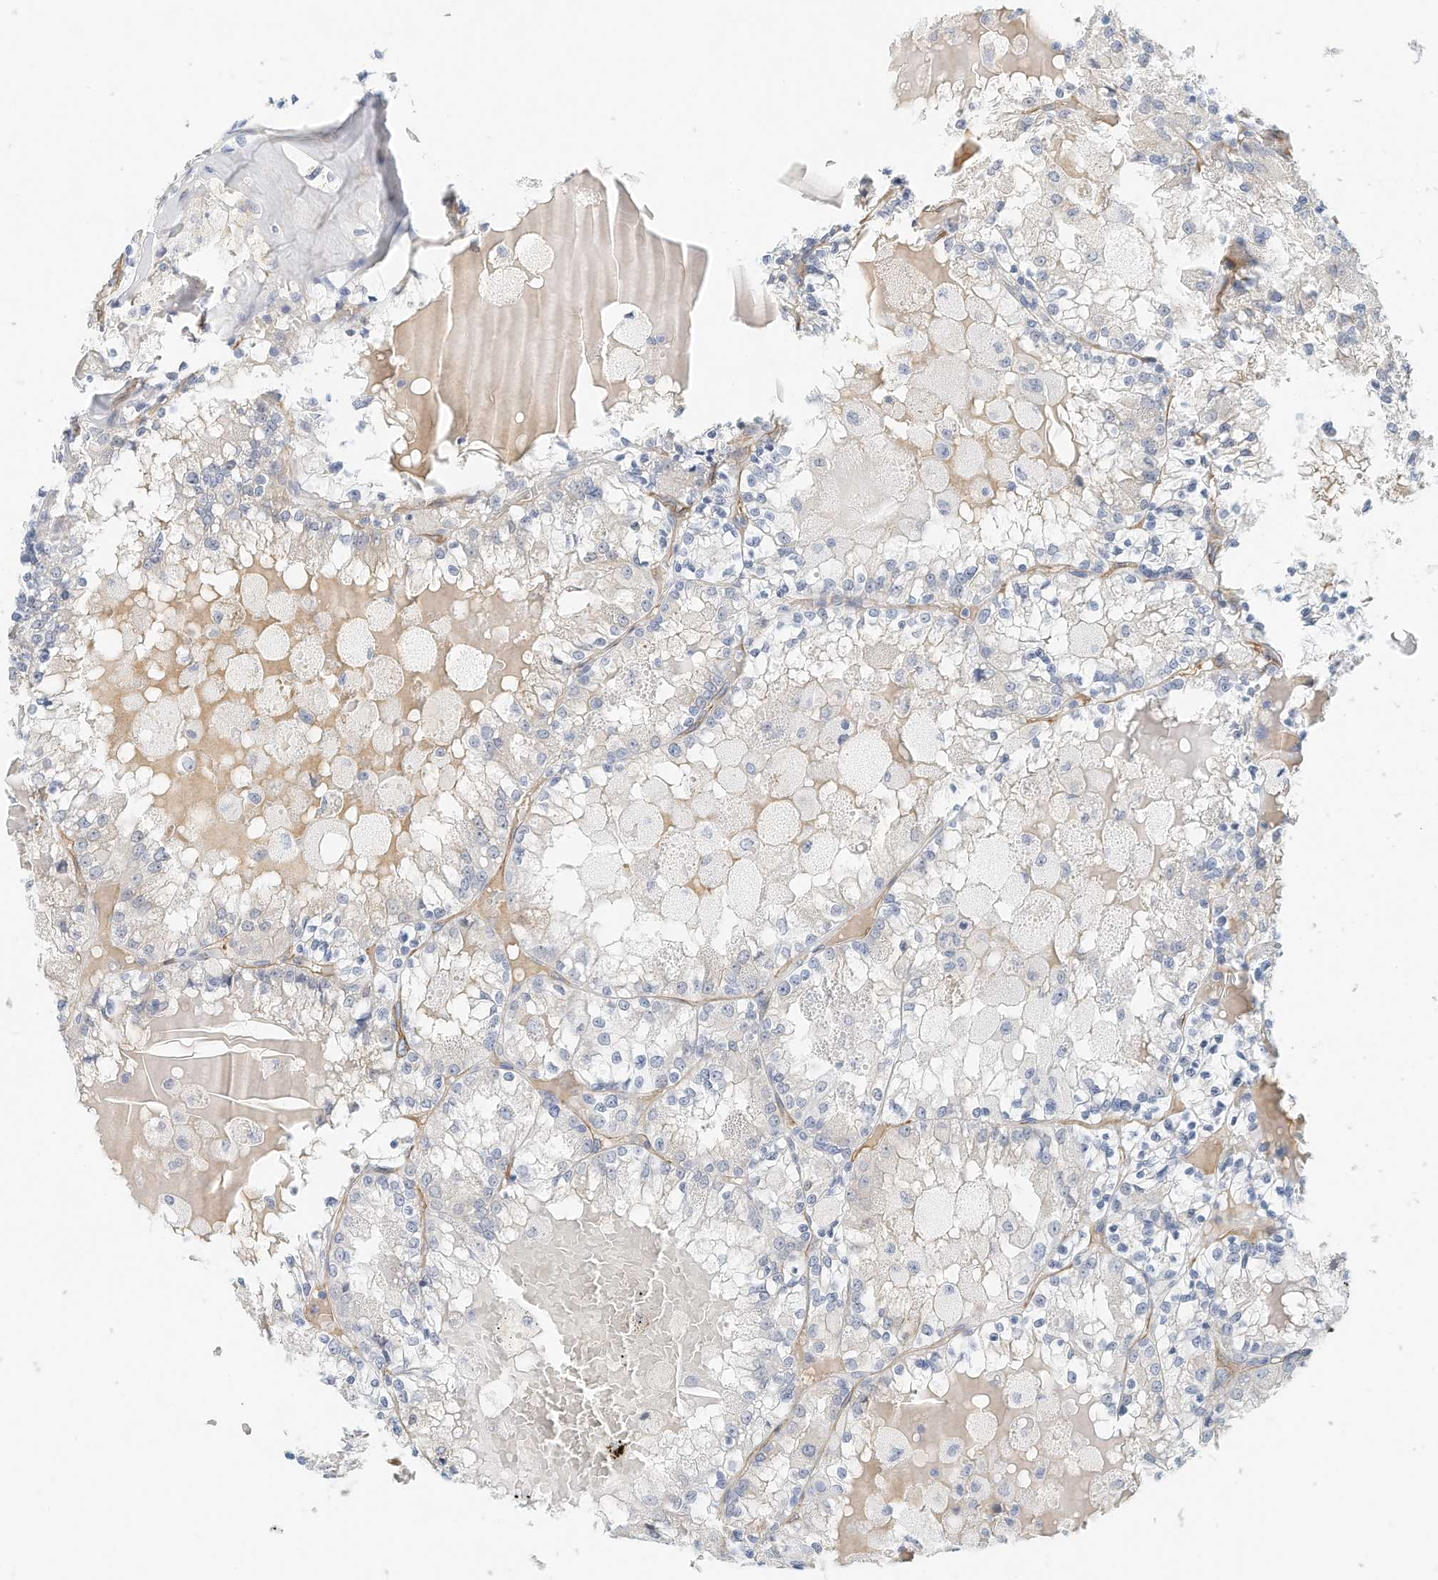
{"staining": {"intensity": "negative", "quantity": "none", "location": "none"}, "tissue": "renal cancer", "cell_type": "Tumor cells", "image_type": "cancer", "snomed": [{"axis": "morphology", "description": "Adenocarcinoma, NOS"}, {"axis": "topography", "description": "Kidney"}], "caption": "High power microscopy photomicrograph of an immunohistochemistry micrograph of renal cancer (adenocarcinoma), revealing no significant positivity in tumor cells.", "gene": "ARHGAP28", "patient": {"sex": "female", "age": 56}}